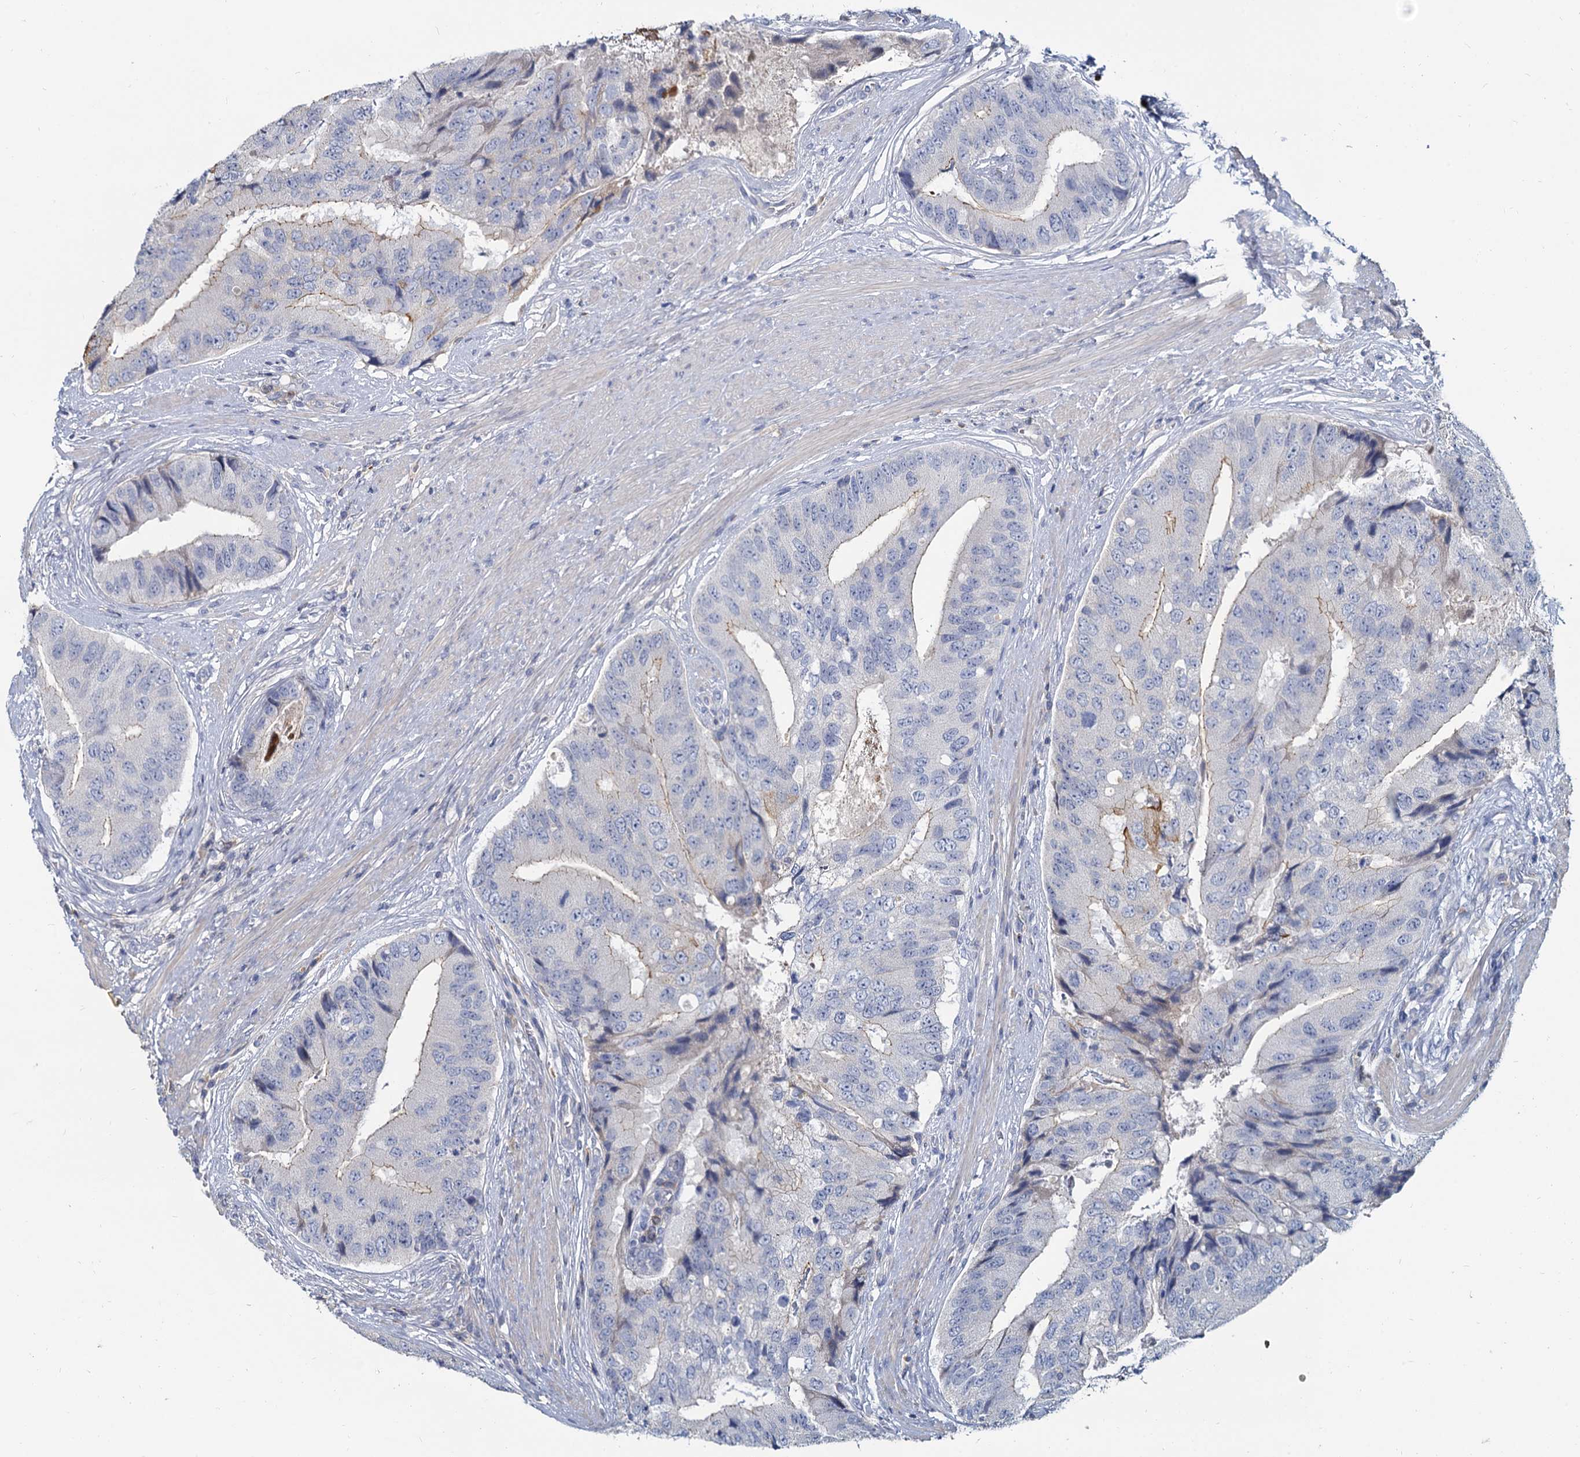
{"staining": {"intensity": "weak", "quantity": "<25%", "location": "cytoplasmic/membranous"}, "tissue": "prostate cancer", "cell_type": "Tumor cells", "image_type": "cancer", "snomed": [{"axis": "morphology", "description": "Adenocarcinoma, High grade"}, {"axis": "topography", "description": "Prostate"}], "caption": "The image demonstrates no staining of tumor cells in prostate adenocarcinoma (high-grade).", "gene": "ACSM3", "patient": {"sex": "male", "age": 70}}